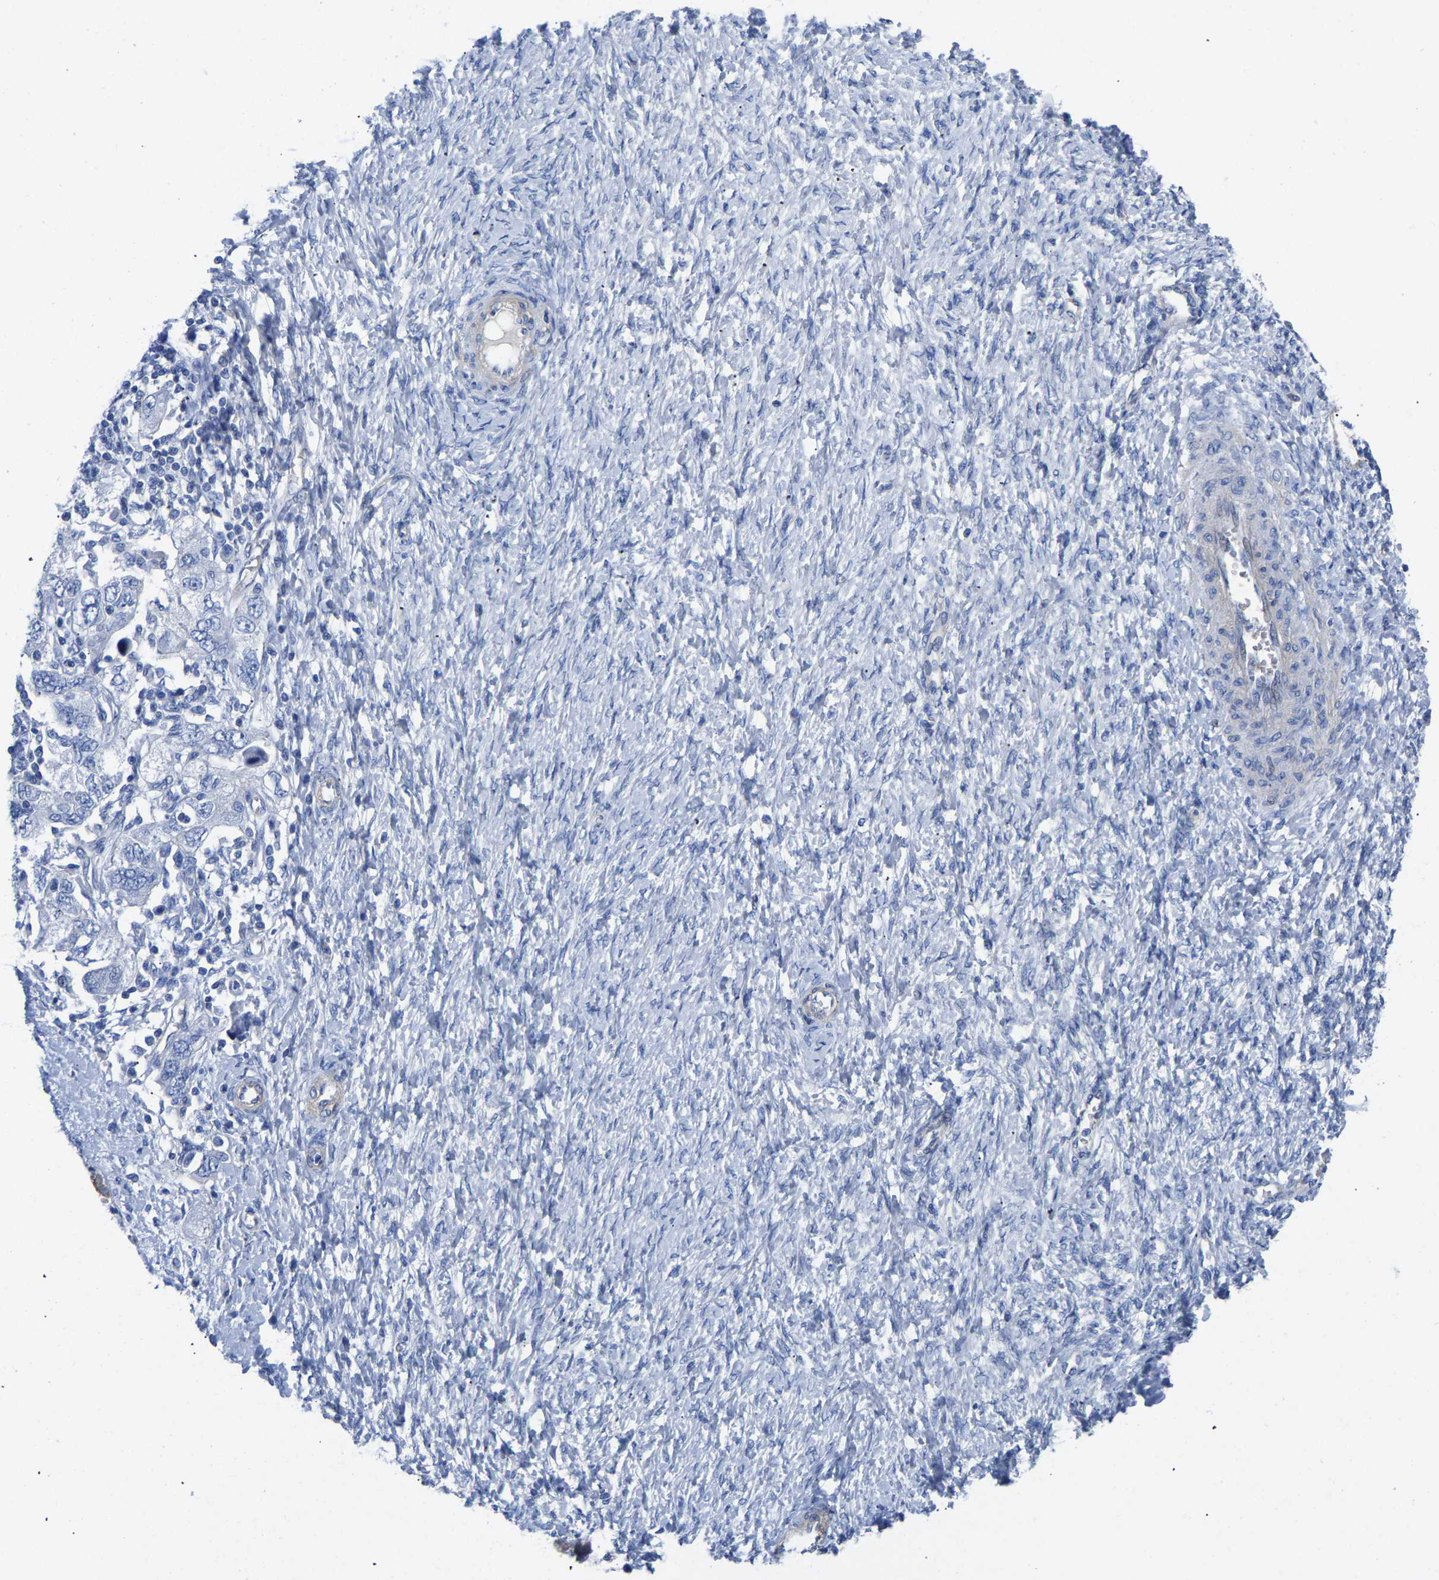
{"staining": {"intensity": "negative", "quantity": "none", "location": "none"}, "tissue": "ovarian cancer", "cell_type": "Tumor cells", "image_type": "cancer", "snomed": [{"axis": "morphology", "description": "Carcinoma, NOS"}, {"axis": "morphology", "description": "Cystadenocarcinoma, serous, NOS"}, {"axis": "topography", "description": "Ovary"}], "caption": "An immunohistochemistry image of ovarian cancer (serous cystadenocarcinoma) is shown. There is no staining in tumor cells of ovarian cancer (serous cystadenocarcinoma).", "gene": "UPK3A", "patient": {"sex": "female", "age": 69}}